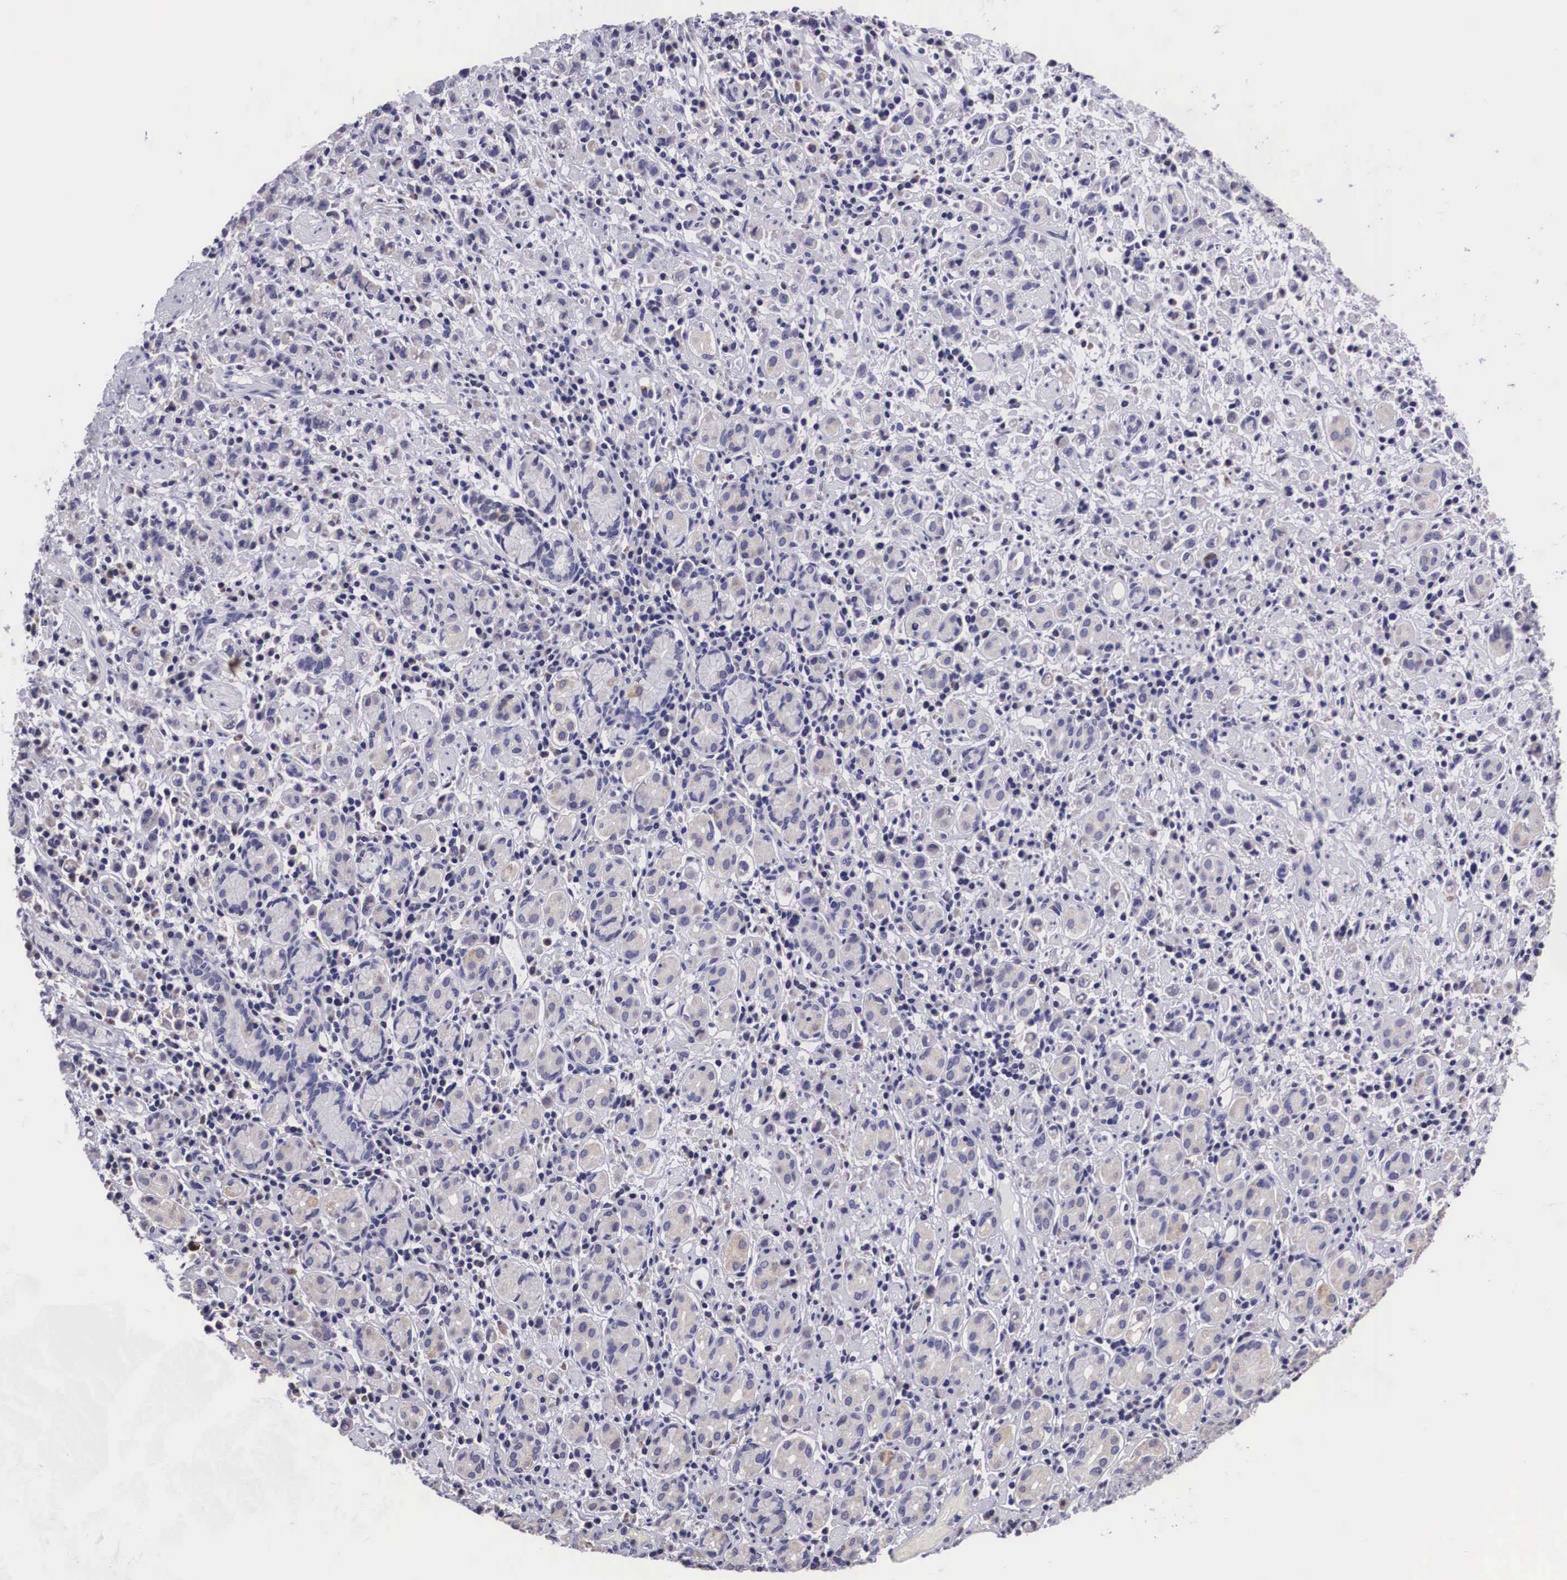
{"staining": {"intensity": "negative", "quantity": "none", "location": "none"}, "tissue": "stomach cancer", "cell_type": "Tumor cells", "image_type": "cancer", "snomed": [{"axis": "morphology", "description": "Adenocarcinoma, NOS"}, {"axis": "topography", "description": "Stomach, lower"}], "caption": "Adenocarcinoma (stomach) stained for a protein using immunohistochemistry (IHC) shows no staining tumor cells.", "gene": "ARG2", "patient": {"sex": "male", "age": 88}}